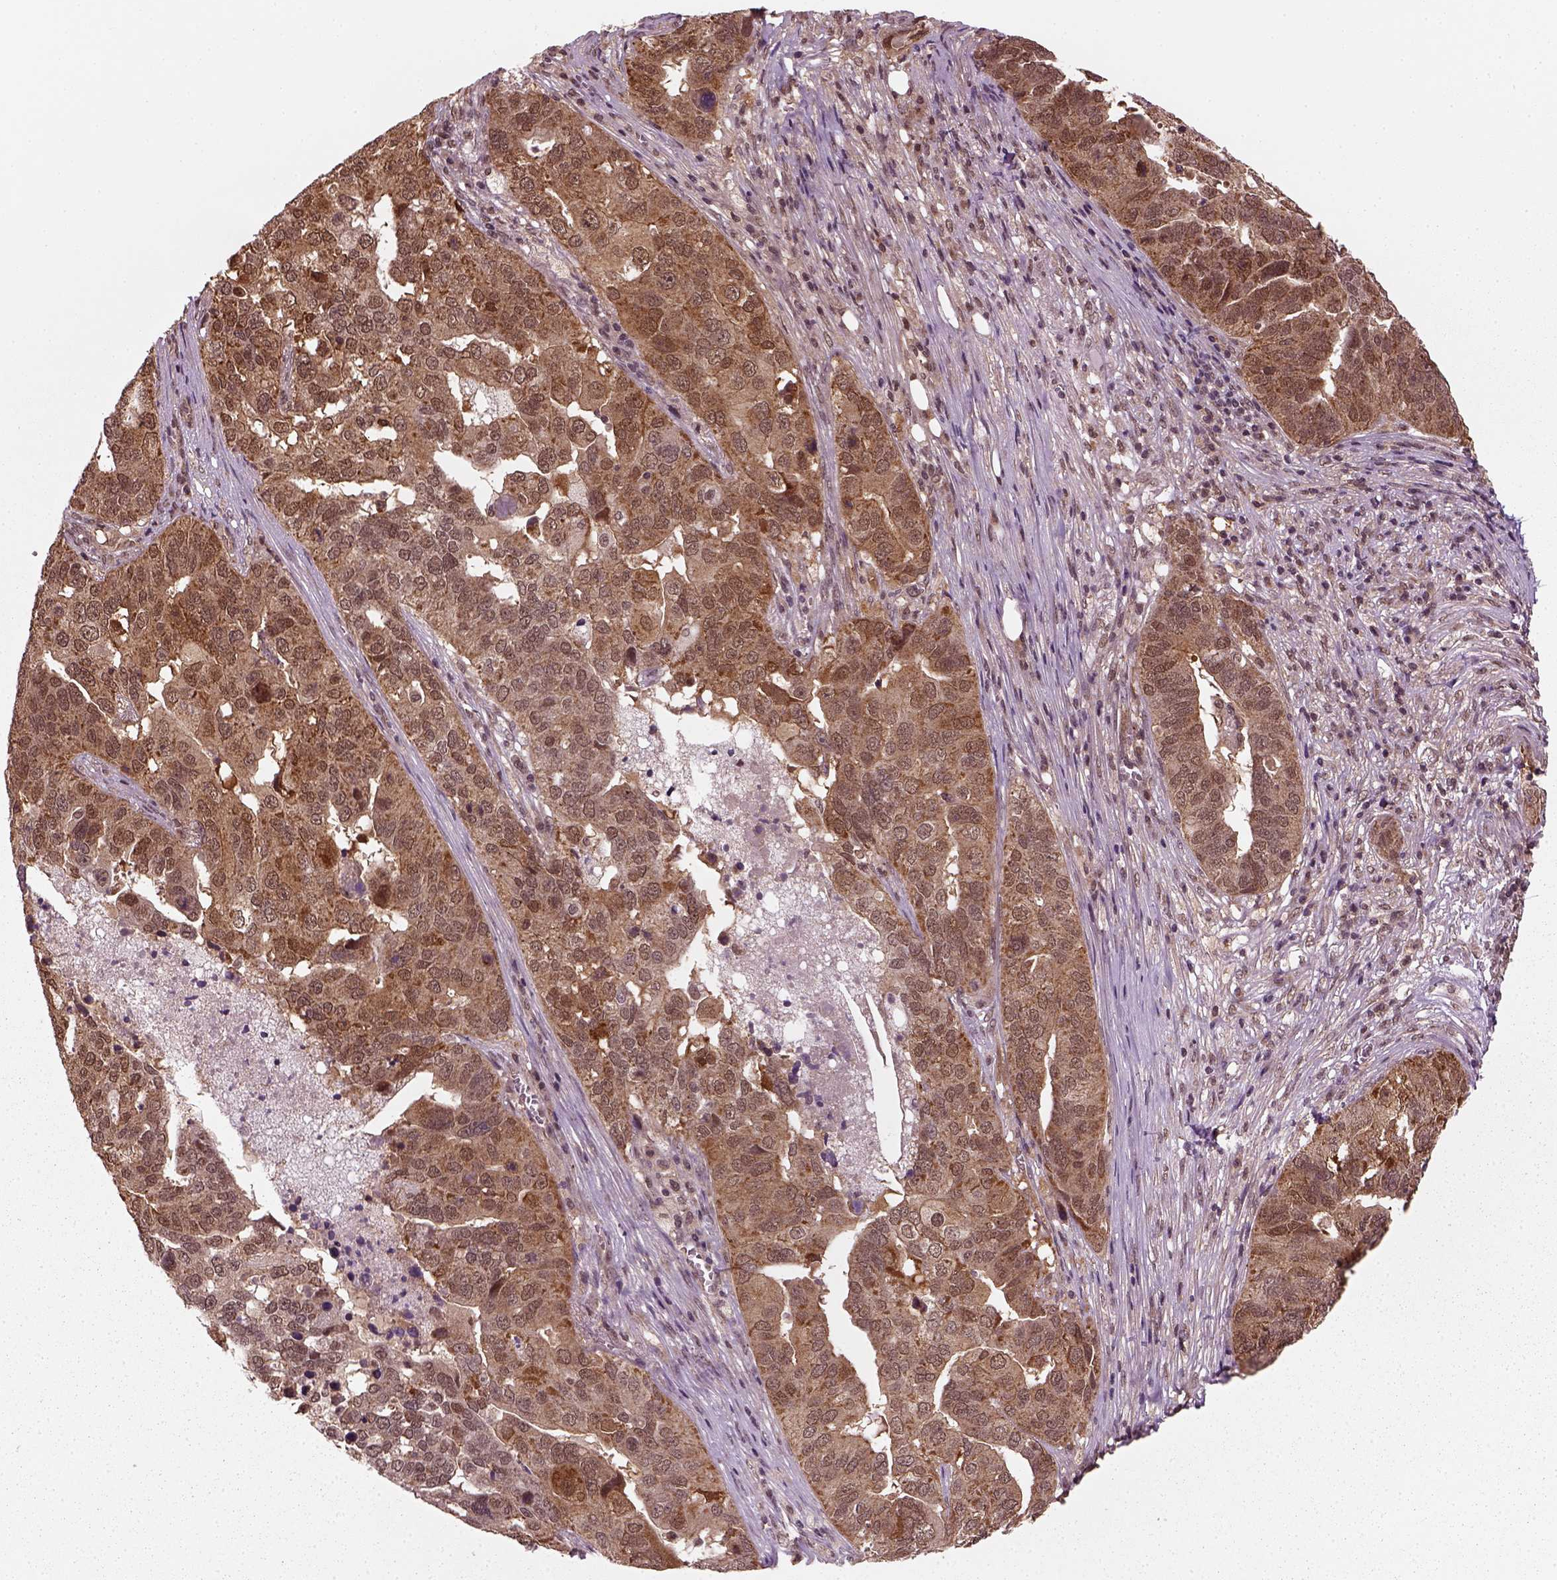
{"staining": {"intensity": "moderate", "quantity": ">75%", "location": "cytoplasmic/membranous,nuclear"}, "tissue": "ovarian cancer", "cell_type": "Tumor cells", "image_type": "cancer", "snomed": [{"axis": "morphology", "description": "Carcinoma, endometroid"}, {"axis": "topography", "description": "Soft tissue"}, {"axis": "topography", "description": "Ovary"}], "caption": "This is a photomicrograph of IHC staining of endometroid carcinoma (ovarian), which shows moderate positivity in the cytoplasmic/membranous and nuclear of tumor cells.", "gene": "NUDT9", "patient": {"sex": "female", "age": 52}}